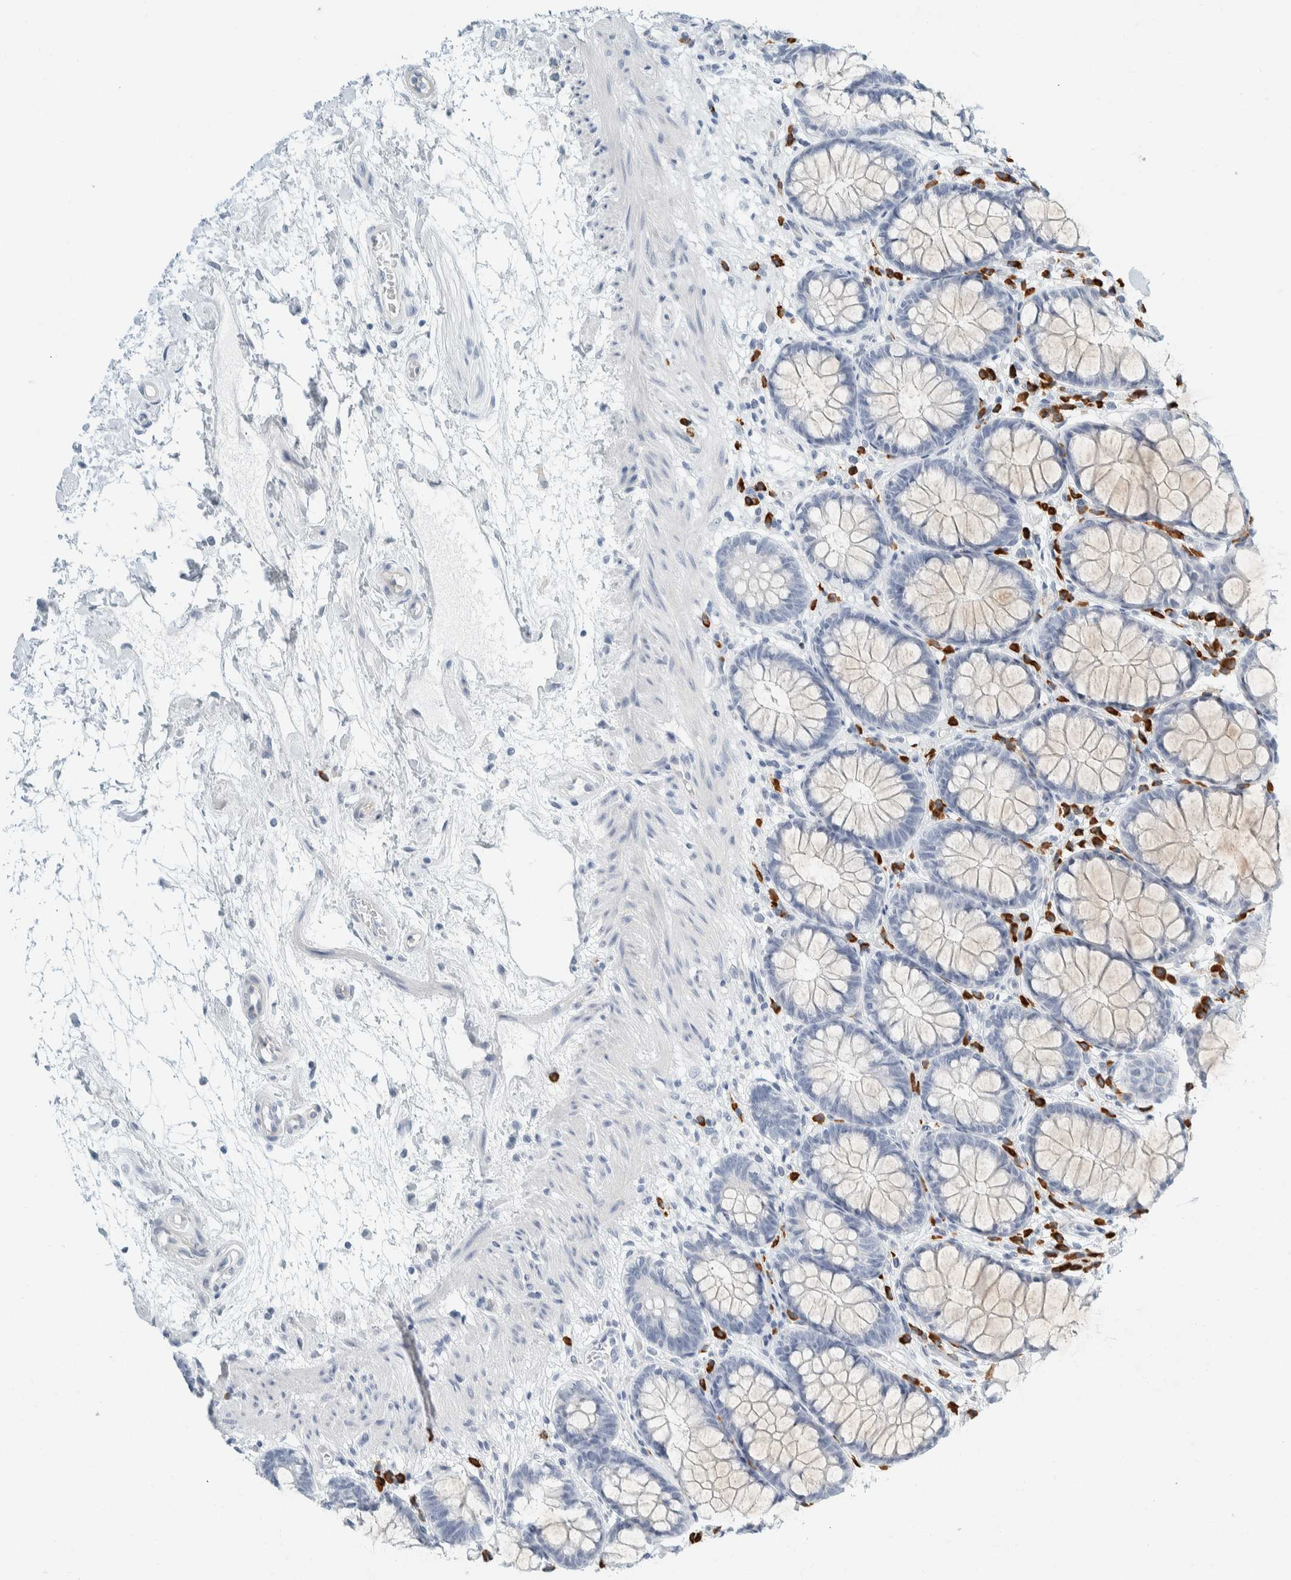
{"staining": {"intensity": "negative", "quantity": "none", "location": "none"}, "tissue": "rectum", "cell_type": "Glandular cells", "image_type": "normal", "snomed": [{"axis": "morphology", "description": "Normal tissue, NOS"}, {"axis": "topography", "description": "Rectum"}], "caption": "Human rectum stained for a protein using immunohistochemistry (IHC) exhibits no expression in glandular cells.", "gene": "ARHGAP27", "patient": {"sex": "male", "age": 64}}